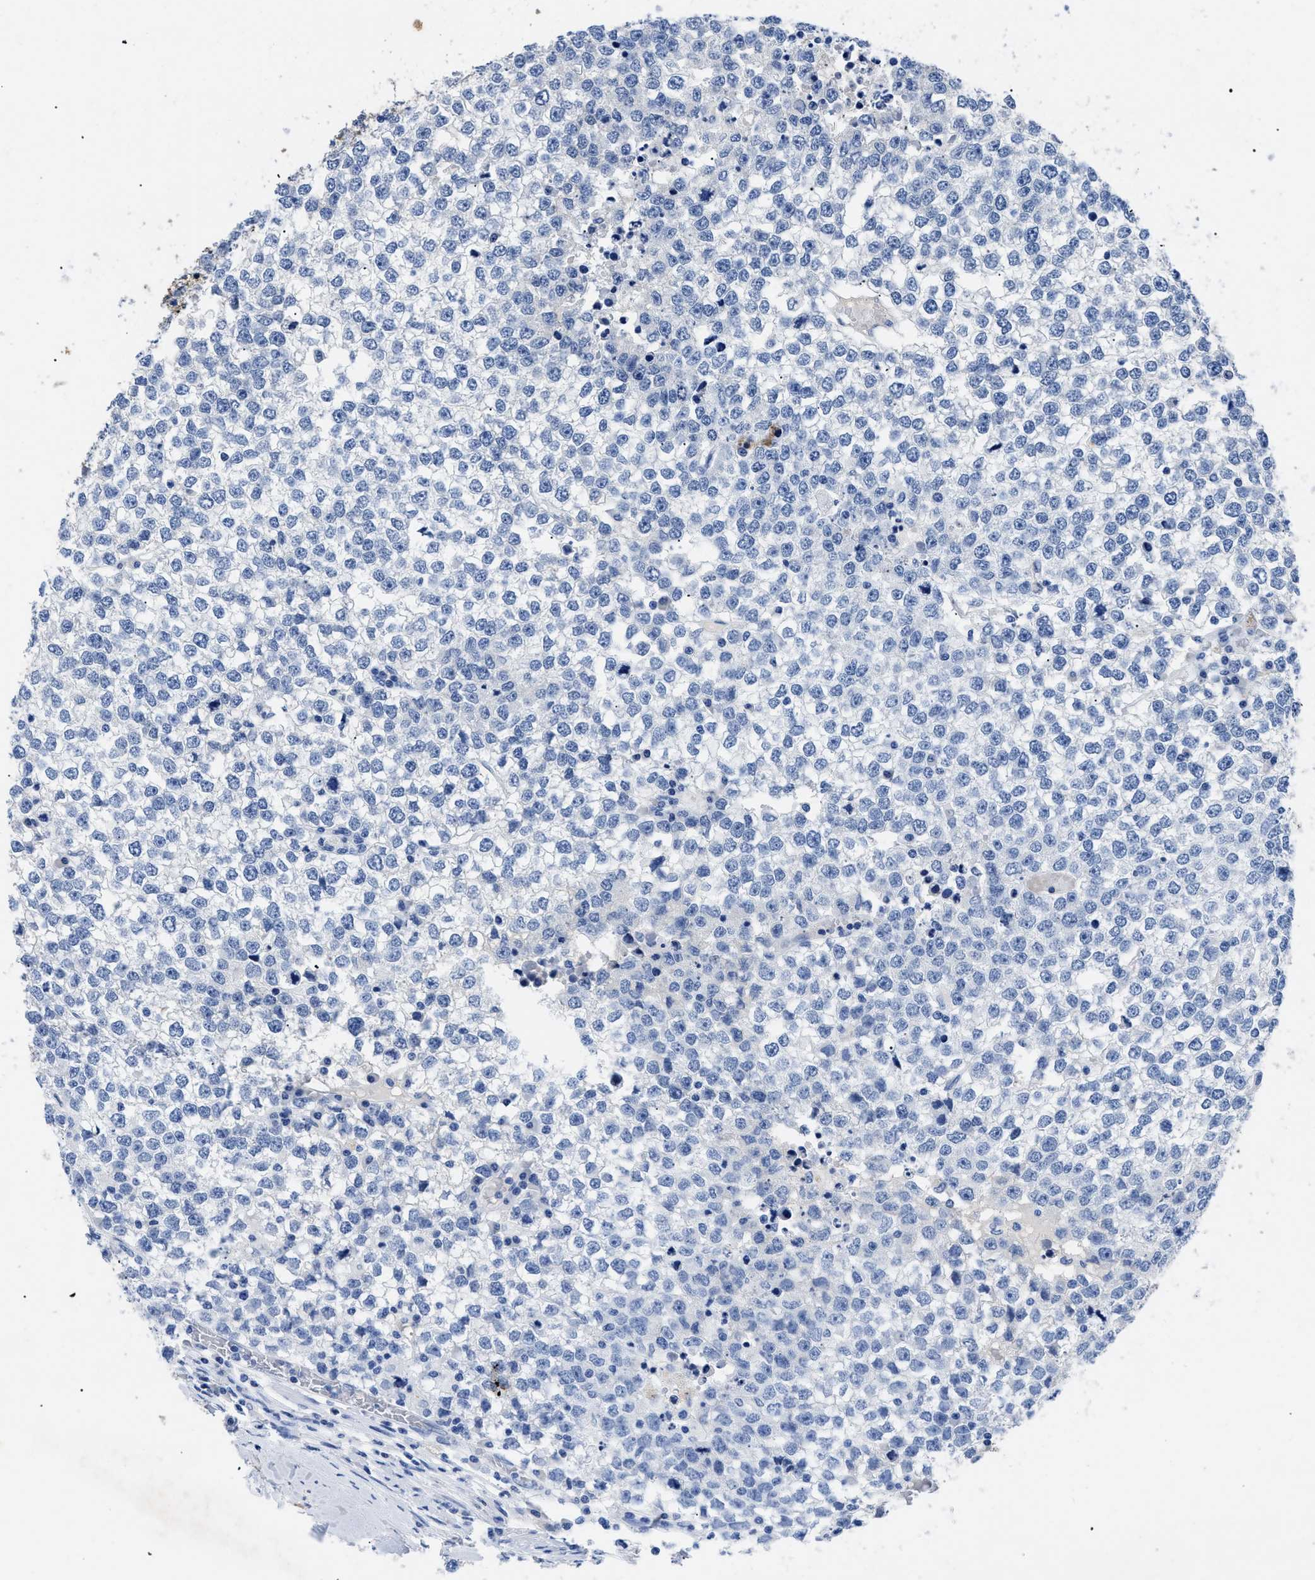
{"staining": {"intensity": "negative", "quantity": "none", "location": "none"}, "tissue": "testis cancer", "cell_type": "Tumor cells", "image_type": "cancer", "snomed": [{"axis": "morphology", "description": "Seminoma, NOS"}, {"axis": "topography", "description": "Testis"}], "caption": "Immunohistochemistry micrograph of neoplastic tissue: testis cancer (seminoma) stained with DAB (3,3'-diaminobenzidine) reveals no significant protein positivity in tumor cells.", "gene": "TMEM68", "patient": {"sex": "male", "age": 65}}